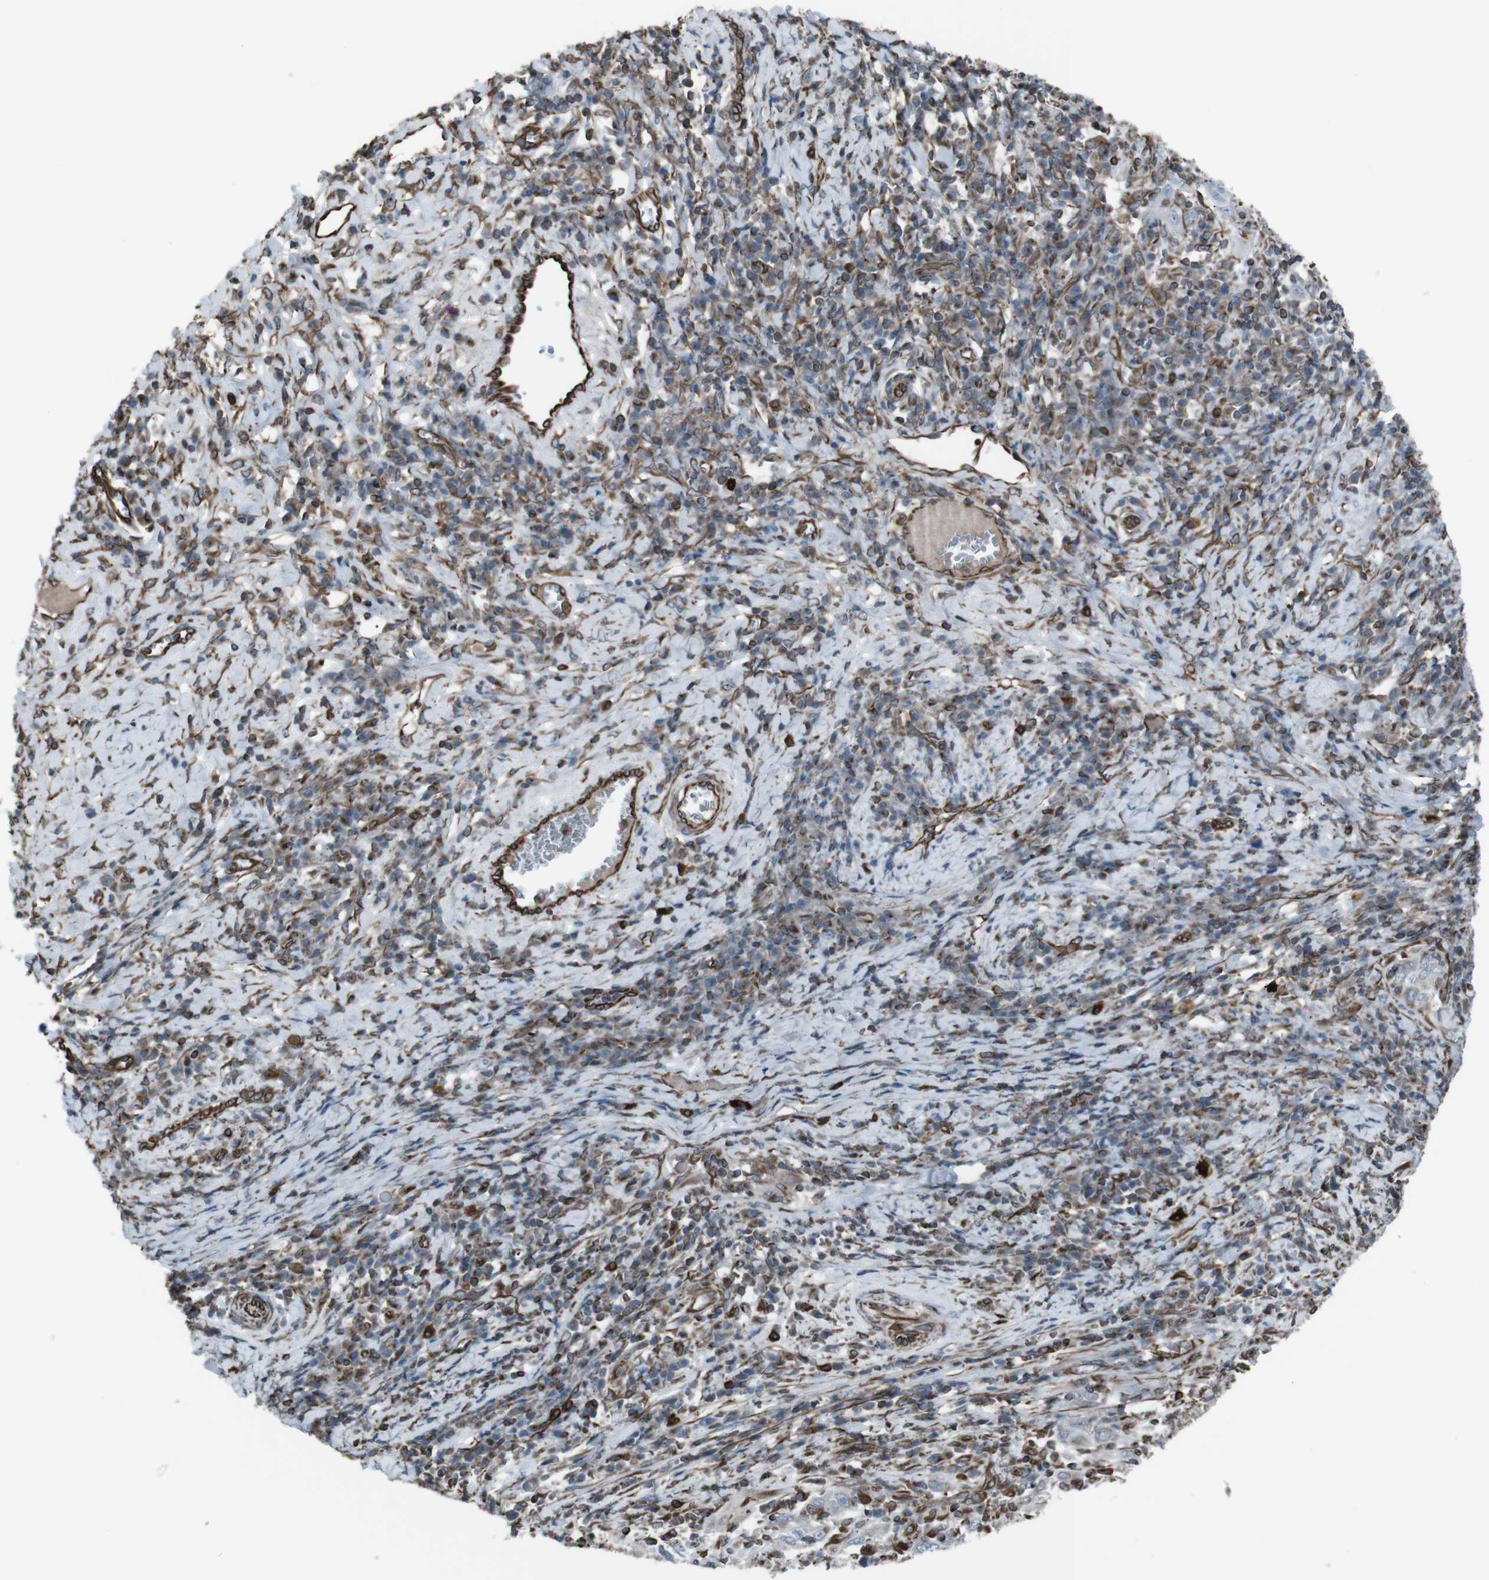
{"staining": {"intensity": "weak", "quantity": "<25%", "location": "cytoplasmic/membranous"}, "tissue": "cervical cancer", "cell_type": "Tumor cells", "image_type": "cancer", "snomed": [{"axis": "morphology", "description": "Squamous cell carcinoma, NOS"}, {"axis": "topography", "description": "Cervix"}], "caption": "Cervical squamous cell carcinoma was stained to show a protein in brown. There is no significant positivity in tumor cells.", "gene": "TMEM141", "patient": {"sex": "female", "age": 46}}